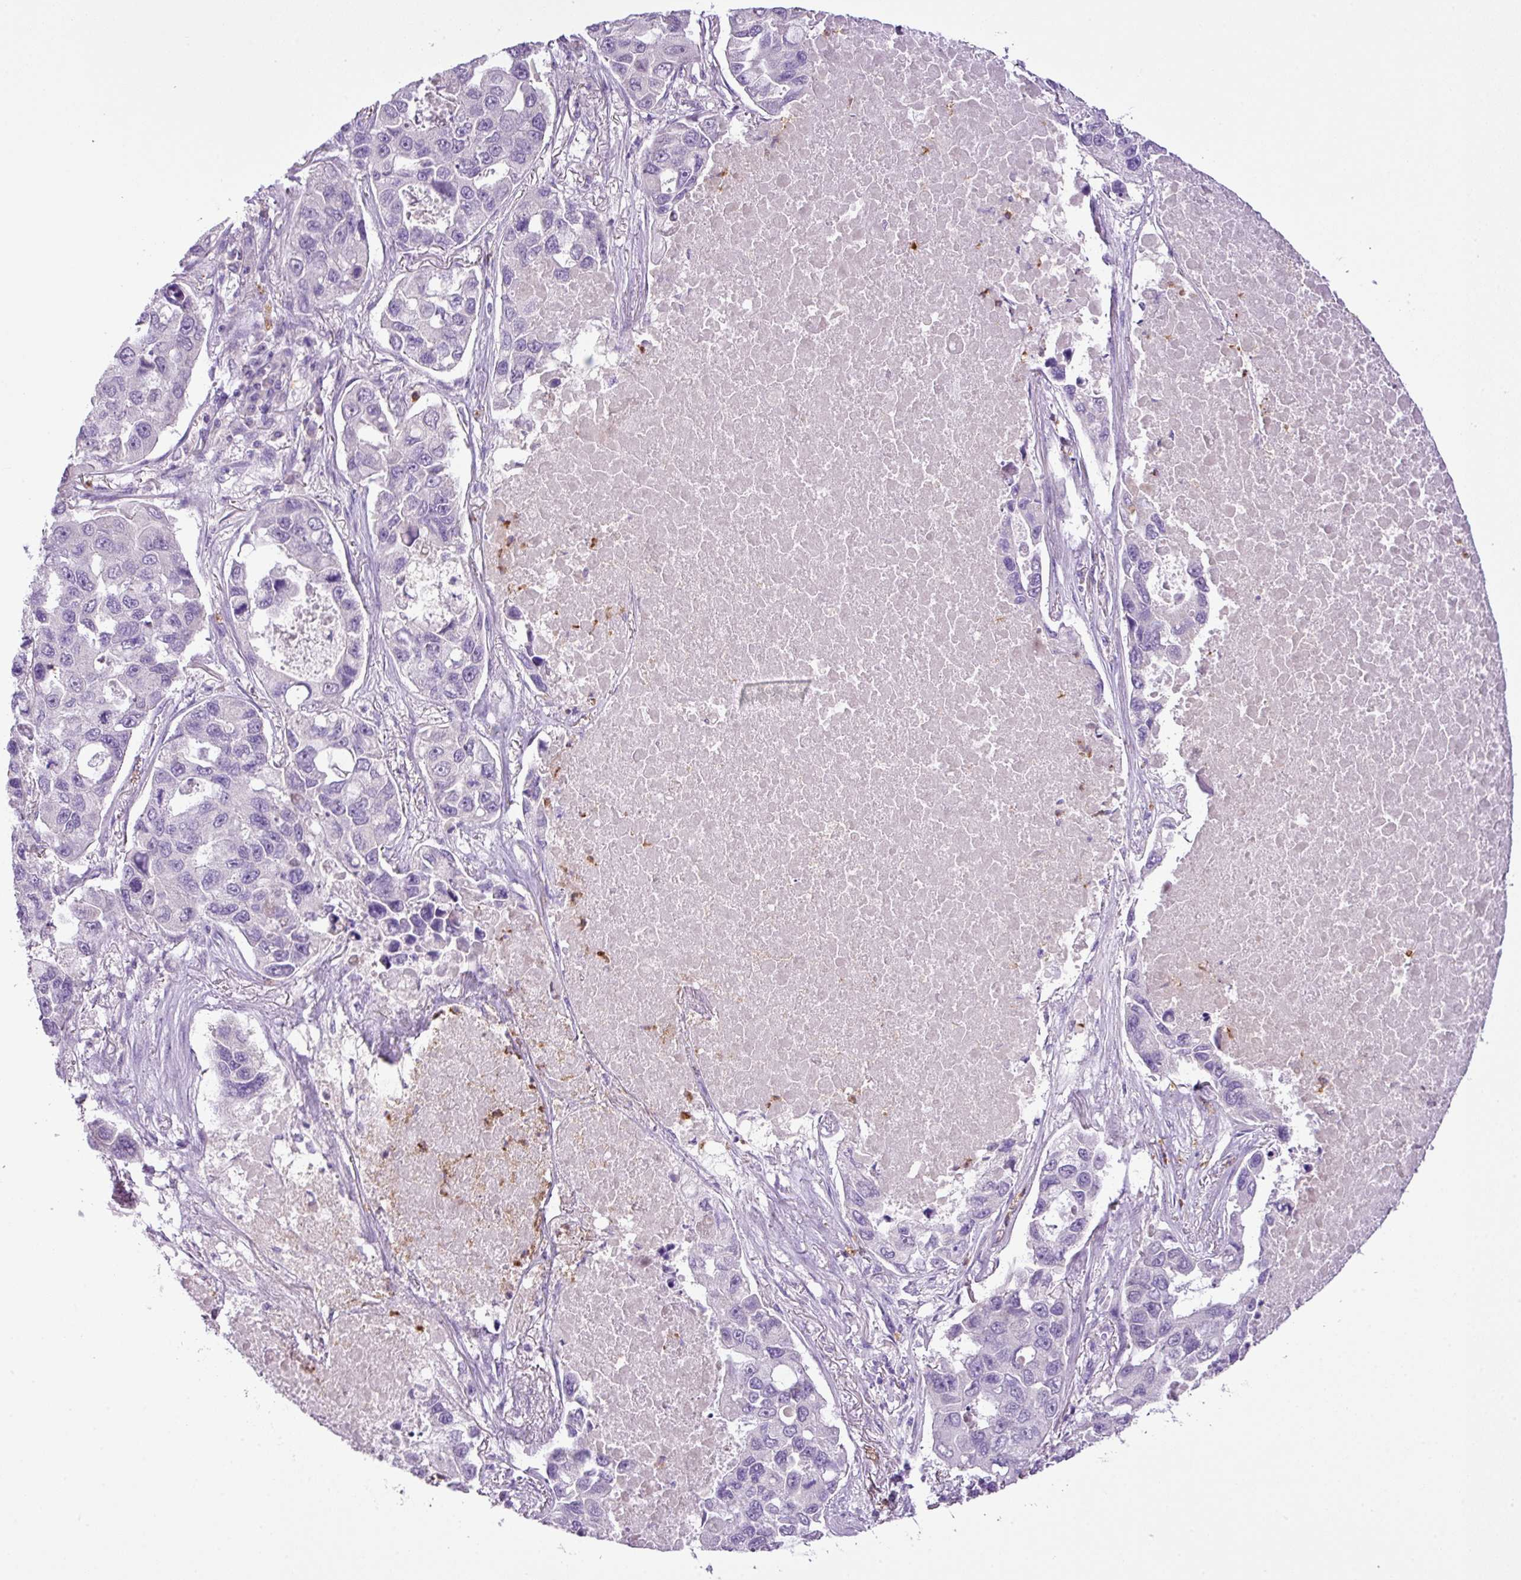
{"staining": {"intensity": "negative", "quantity": "none", "location": "none"}, "tissue": "lung cancer", "cell_type": "Tumor cells", "image_type": "cancer", "snomed": [{"axis": "morphology", "description": "Adenocarcinoma, NOS"}, {"axis": "topography", "description": "Lung"}], "caption": "Lung cancer (adenocarcinoma) was stained to show a protein in brown. There is no significant expression in tumor cells. The staining was performed using DAB to visualize the protein expression in brown, while the nuclei were stained in blue with hematoxylin (Magnification: 20x).", "gene": "HTR3E", "patient": {"sex": "male", "age": 64}}